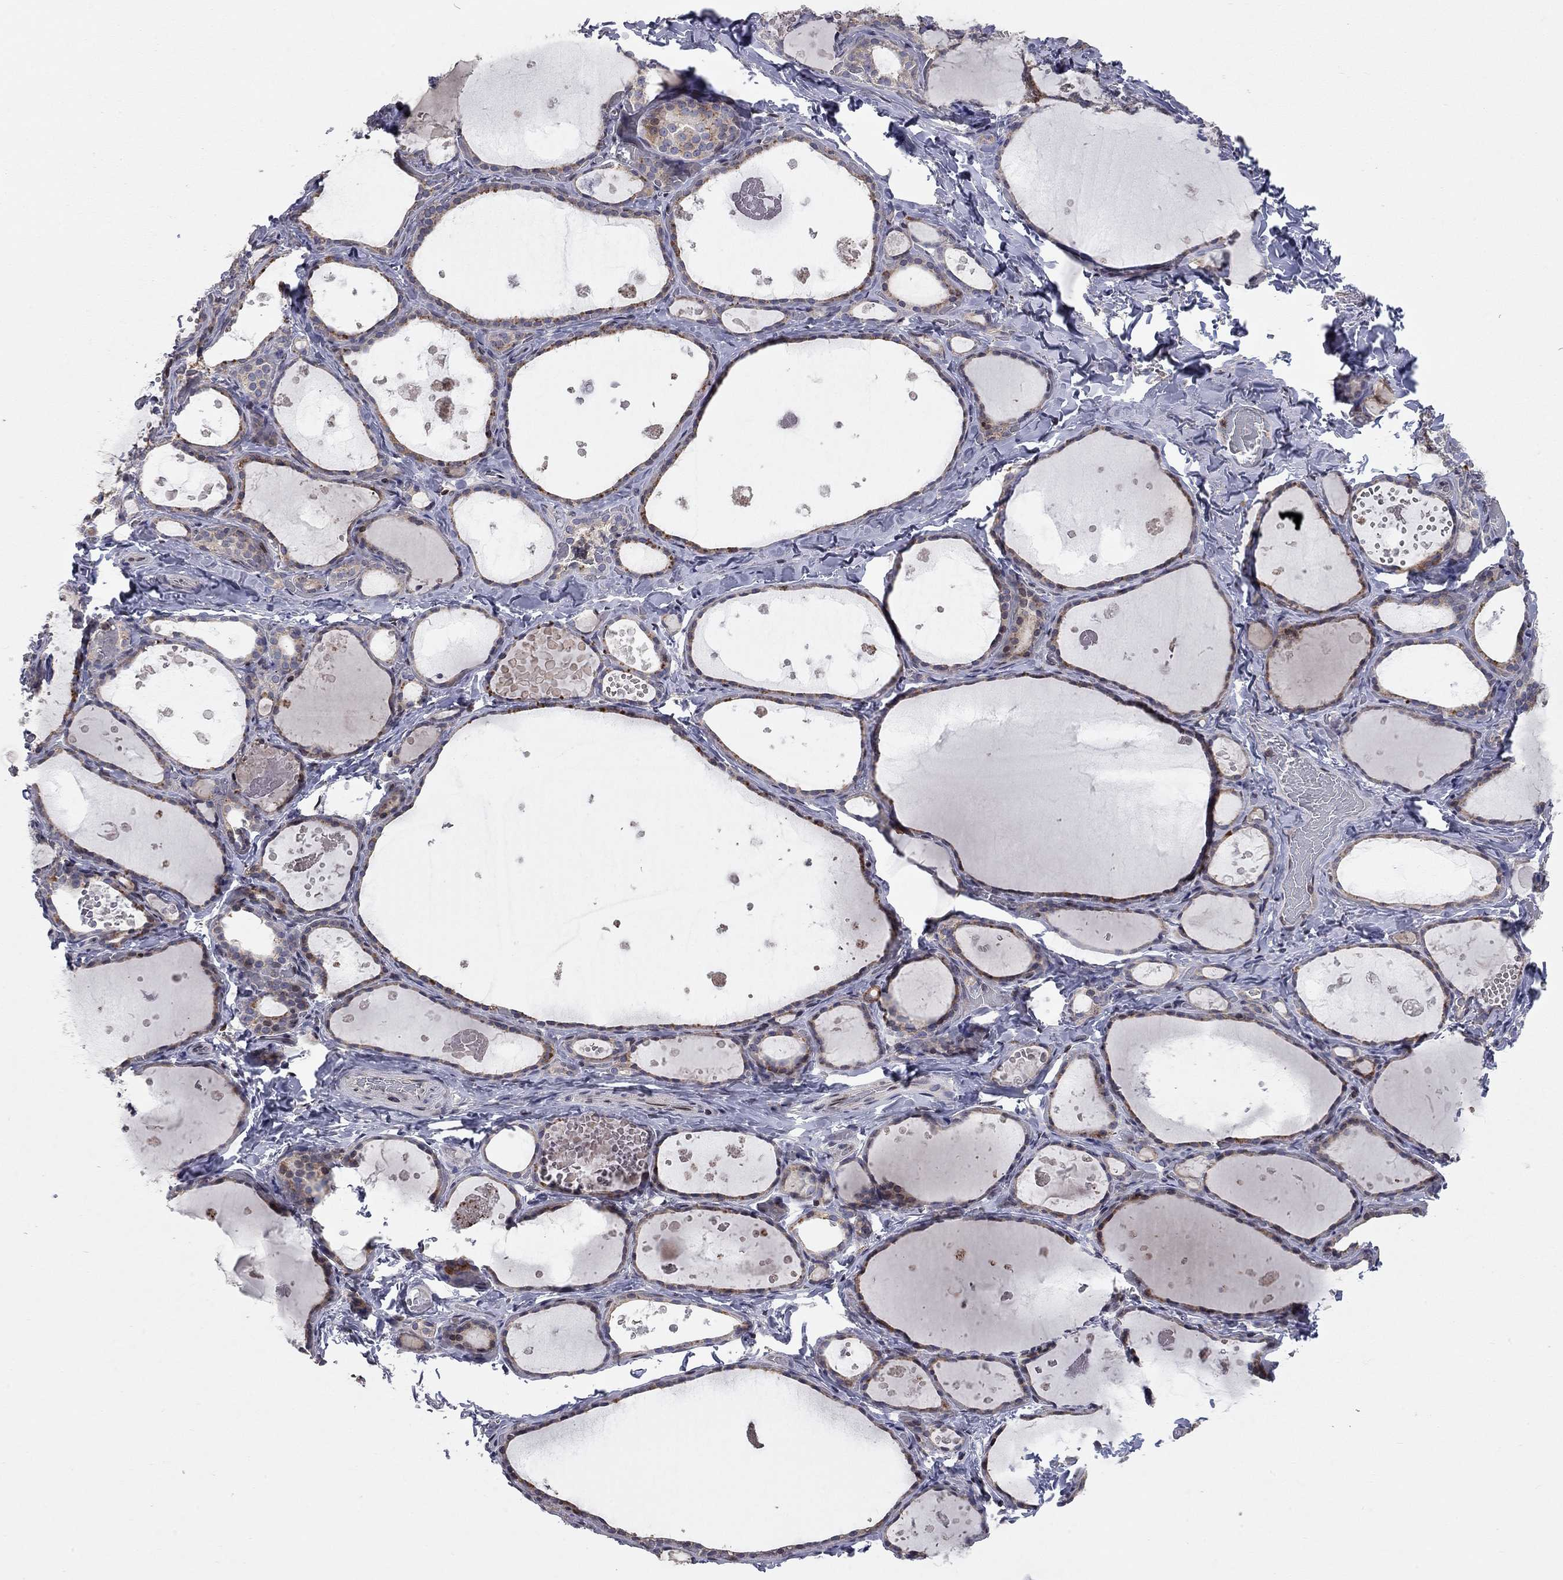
{"staining": {"intensity": "moderate", "quantity": "<25%", "location": "cytoplasmic/membranous"}, "tissue": "thyroid gland", "cell_type": "Glandular cells", "image_type": "normal", "snomed": [{"axis": "morphology", "description": "Normal tissue, NOS"}, {"axis": "topography", "description": "Thyroid gland"}], "caption": "Moderate cytoplasmic/membranous positivity for a protein is identified in approximately <25% of glandular cells of unremarkable thyroid gland using IHC.", "gene": "ERN2", "patient": {"sex": "female", "age": 56}}